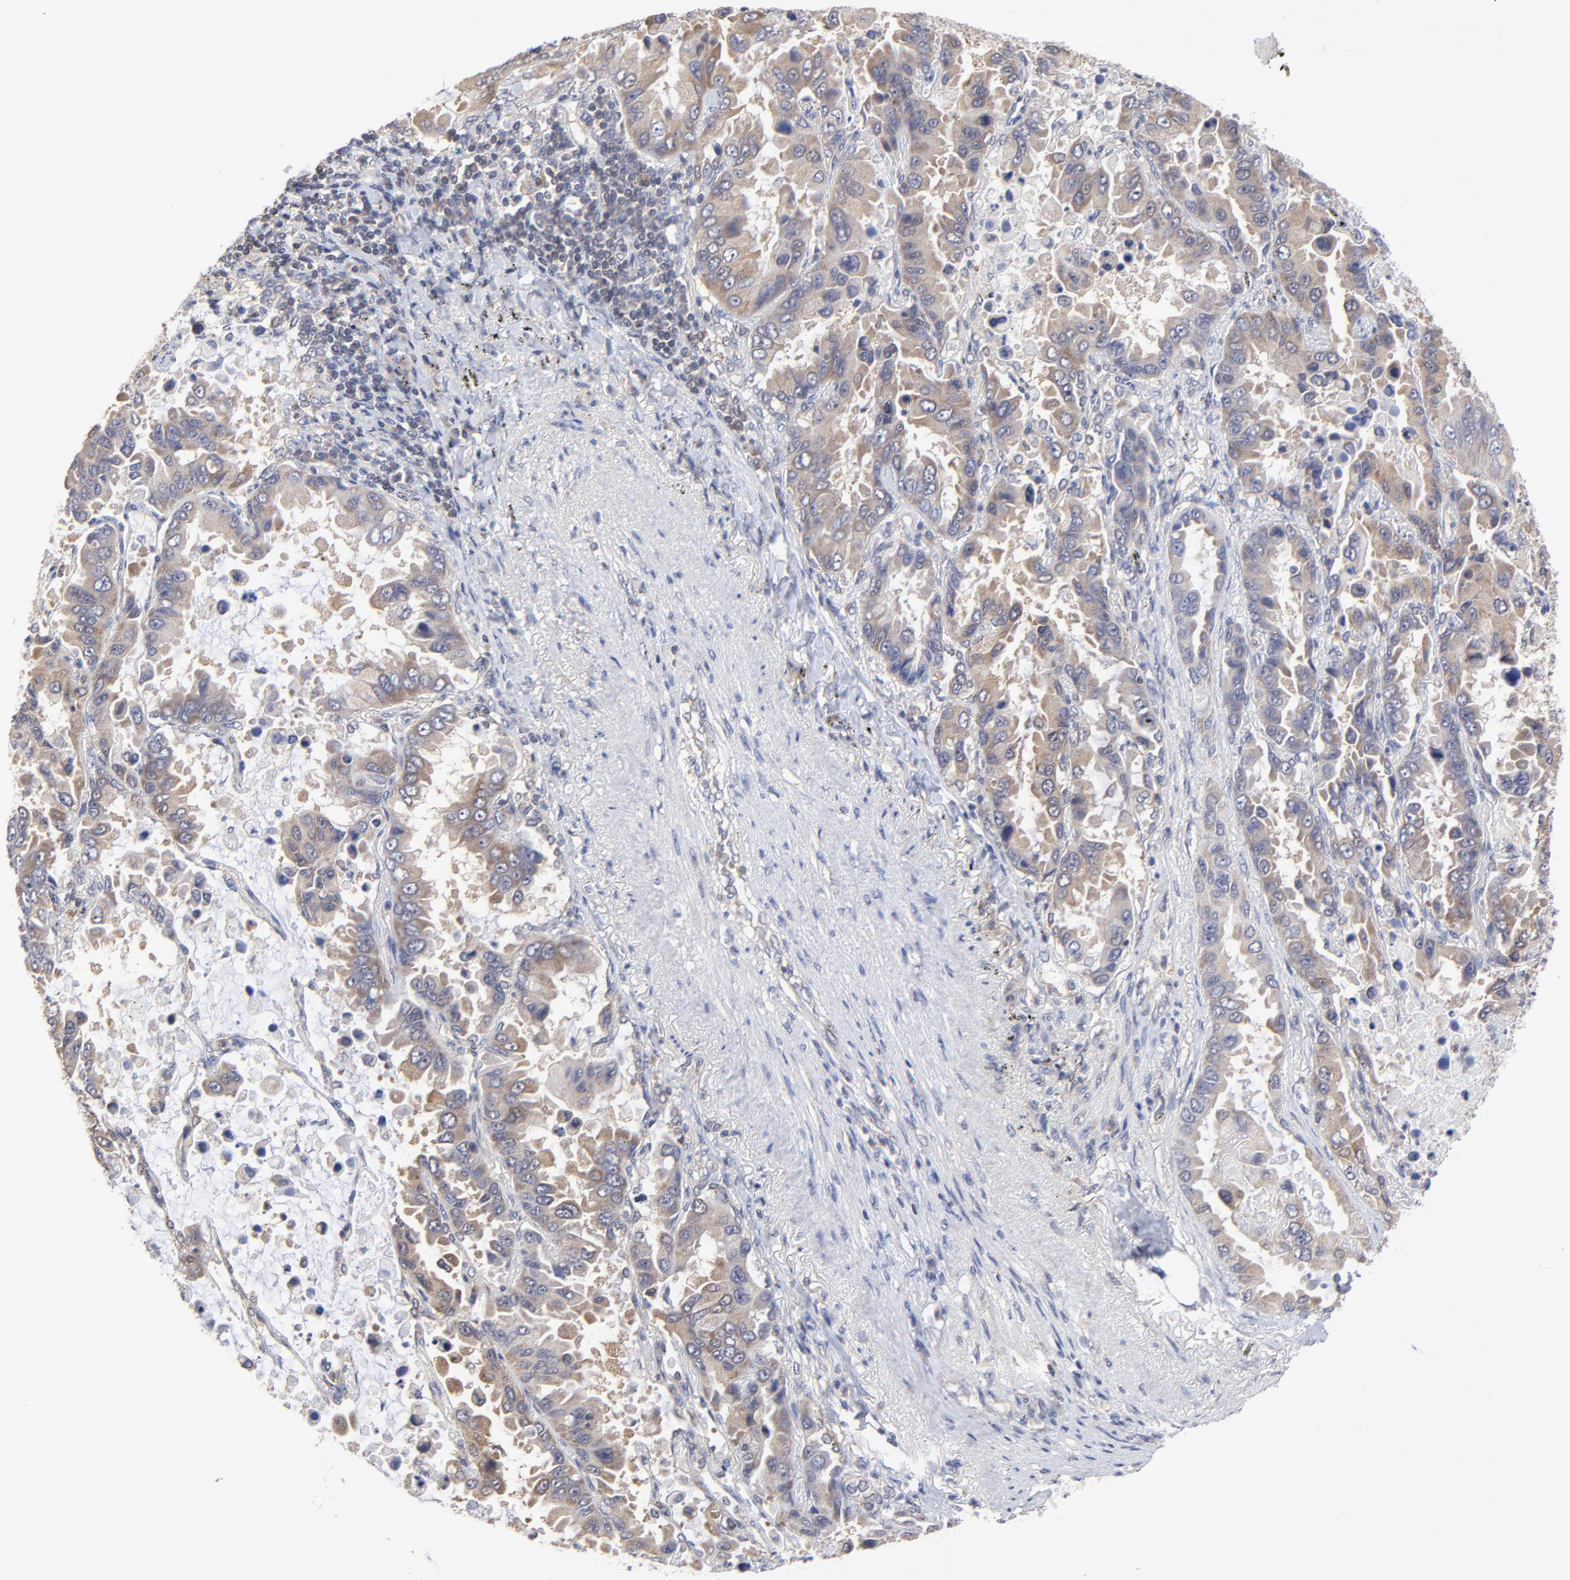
{"staining": {"intensity": "weak", "quantity": ">75%", "location": "cytoplasmic/membranous"}, "tissue": "lung cancer", "cell_type": "Tumor cells", "image_type": "cancer", "snomed": [{"axis": "morphology", "description": "Adenocarcinoma, NOS"}, {"axis": "topography", "description": "Lung"}], "caption": "Immunohistochemistry (IHC) (DAB (3,3'-diaminobenzidine)) staining of human lung adenocarcinoma demonstrates weak cytoplasmic/membranous protein staining in approximately >75% of tumor cells.", "gene": "PCMT1", "patient": {"sex": "male", "age": 64}}